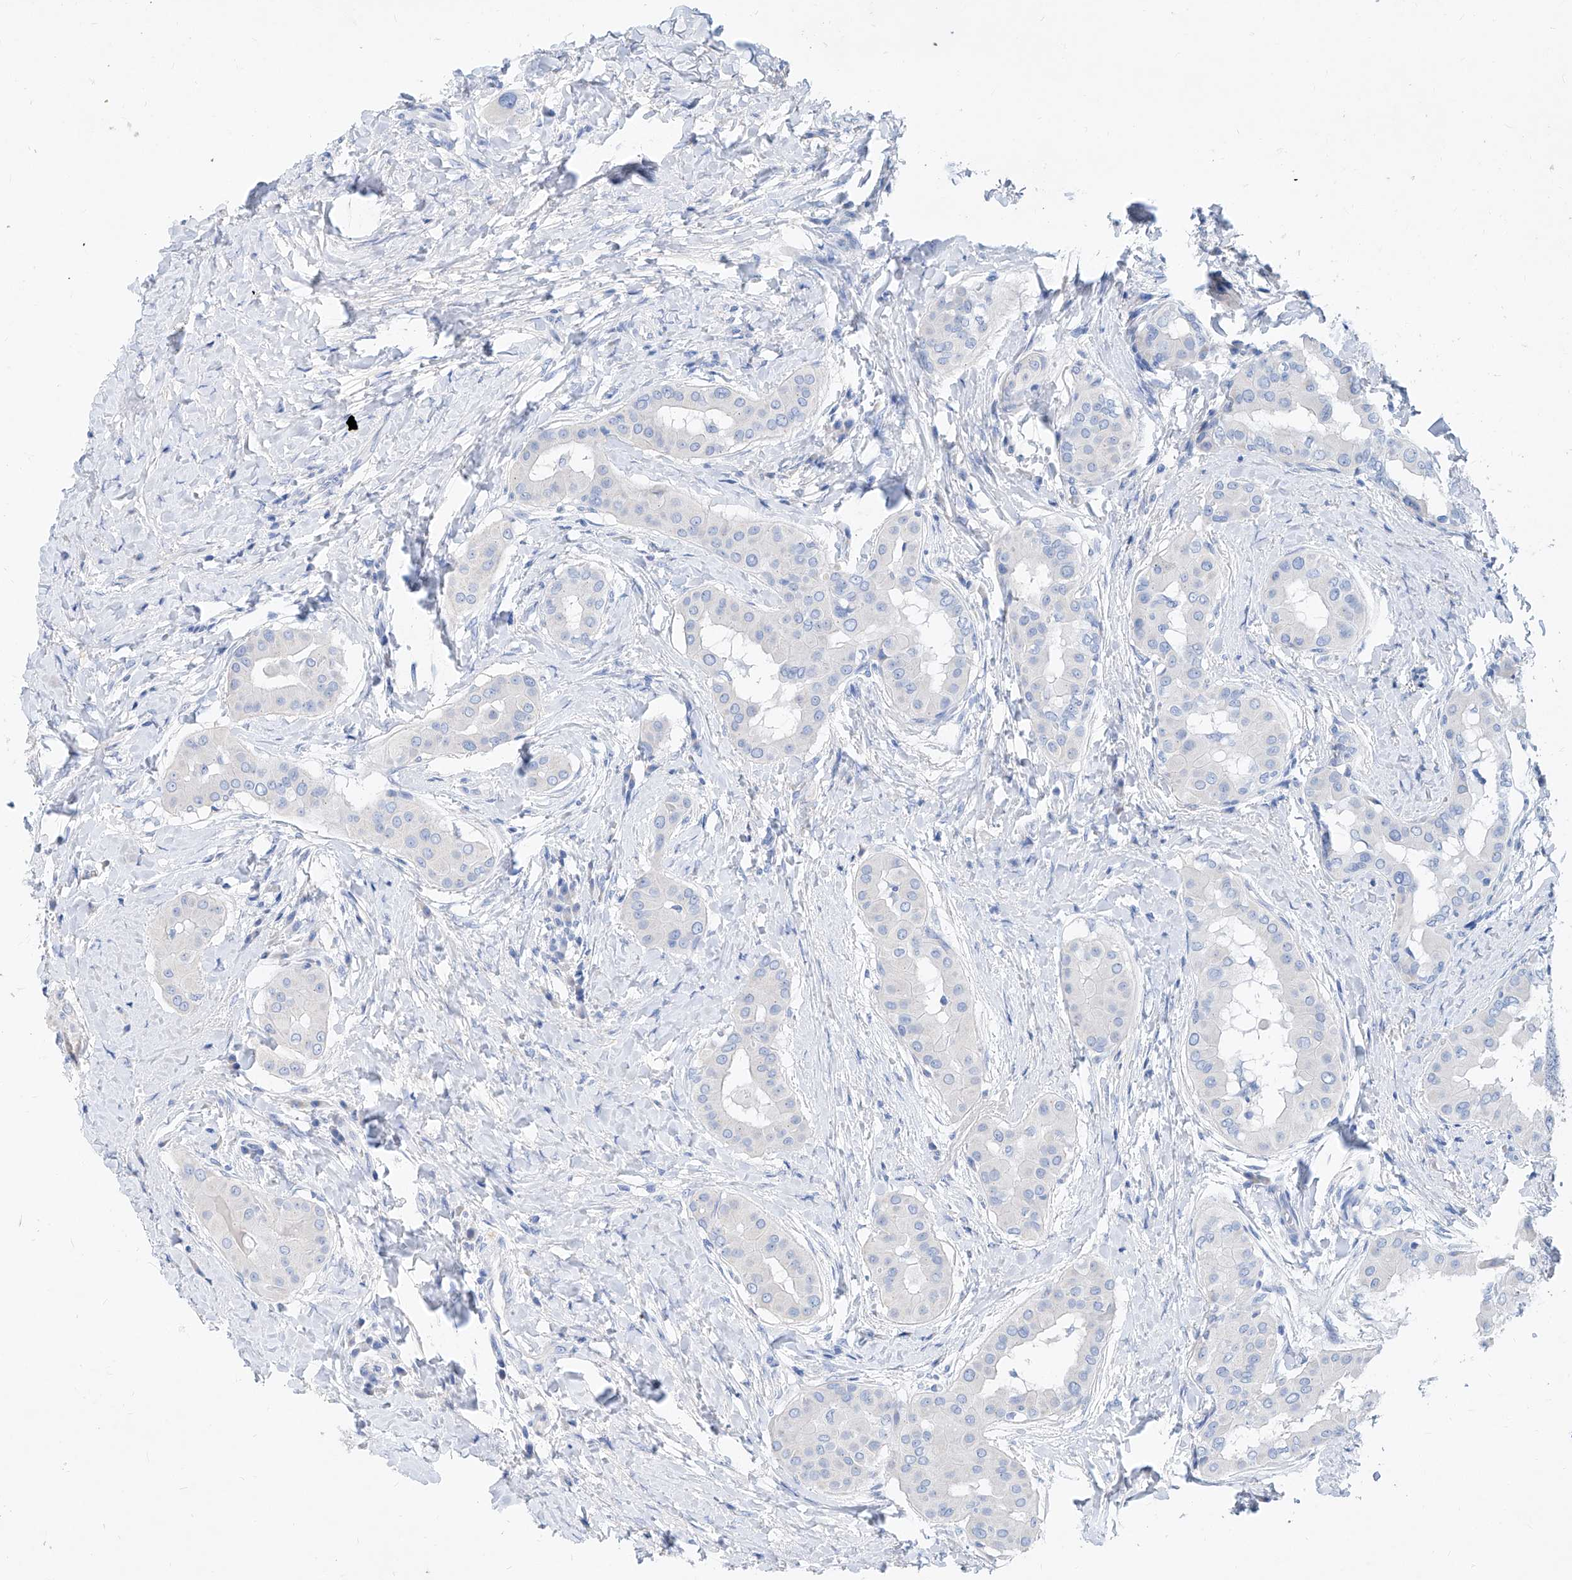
{"staining": {"intensity": "negative", "quantity": "none", "location": "none"}, "tissue": "thyroid cancer", "cell_type": "Tumor cells", "image_type": "cancer", "snomed": [{"axis": "morphology", "description": "Papillary adenocarcinoma, NOS"}, {"axis": "topography", "description": "Thyroid gland"}], "caption": "Immunohistochemistry histopathology image of neoplastic tissue: thyroid papillary adenocarcinoma stained with DAB (3,3'-diaminobenzidine) reveals no significant protein expression in tumor cells.", "gene": "SLC25A29", "patient": {"sex": "male", "age": 33}}